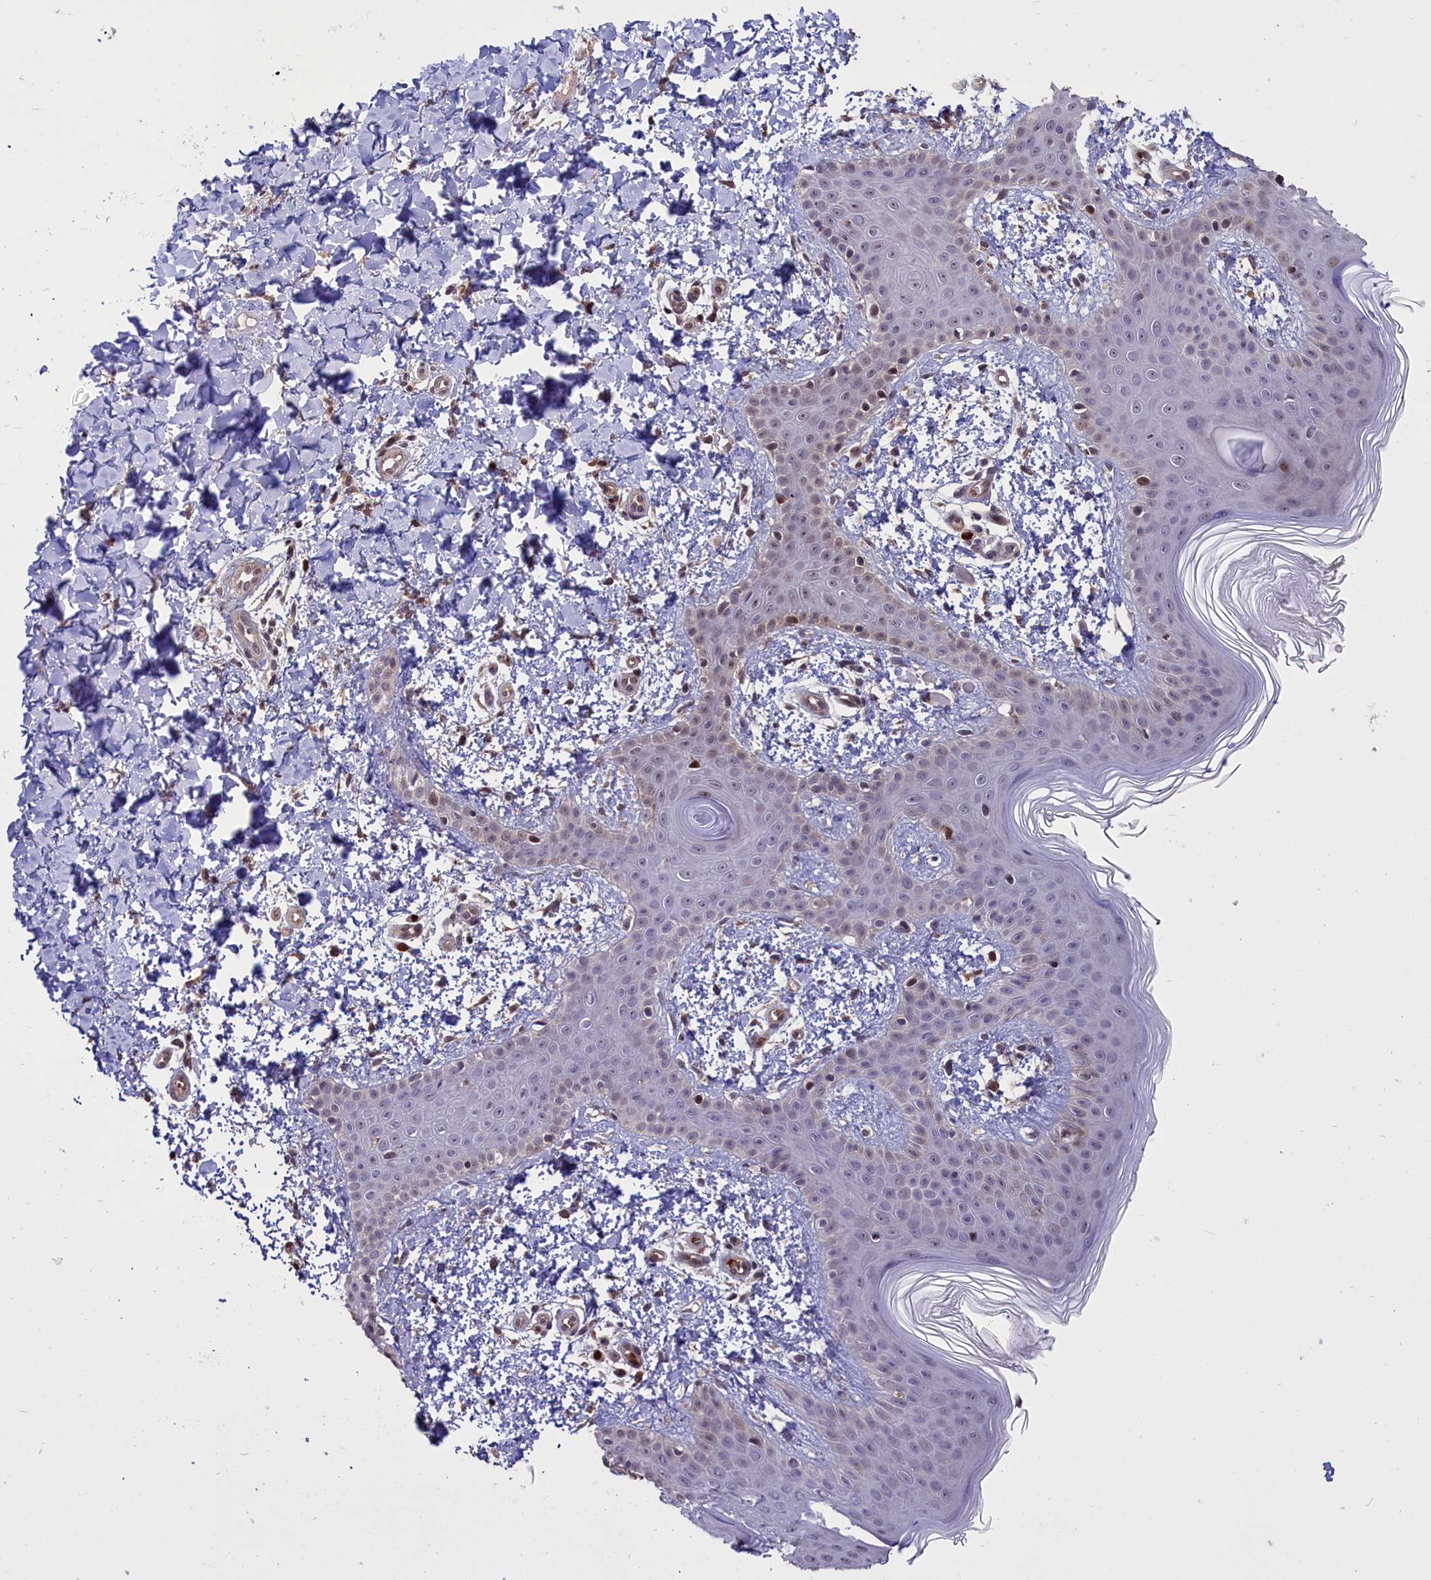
{"staining": {"intensity": "moderate", "quantity": ">75%", "location": "cytoplasmic/membranous,nuclear"}, "tissue": "skin", "cell_type": "Fibroblasts", "image_type": "normal", "snomed": [{"axis": "morphology", "description": "Normal tissue, NOS"}, {"axis": "topography", "description": "Skin"}], "caption": "Immunohistochemical staining of benign skin shows medium levels of moderate cytoplasmic/membranous,nuclear positivity in approximately >75% of fibroblasts.", "gene": "SHFL", "patient": {"sex": "male", "age": 36}}